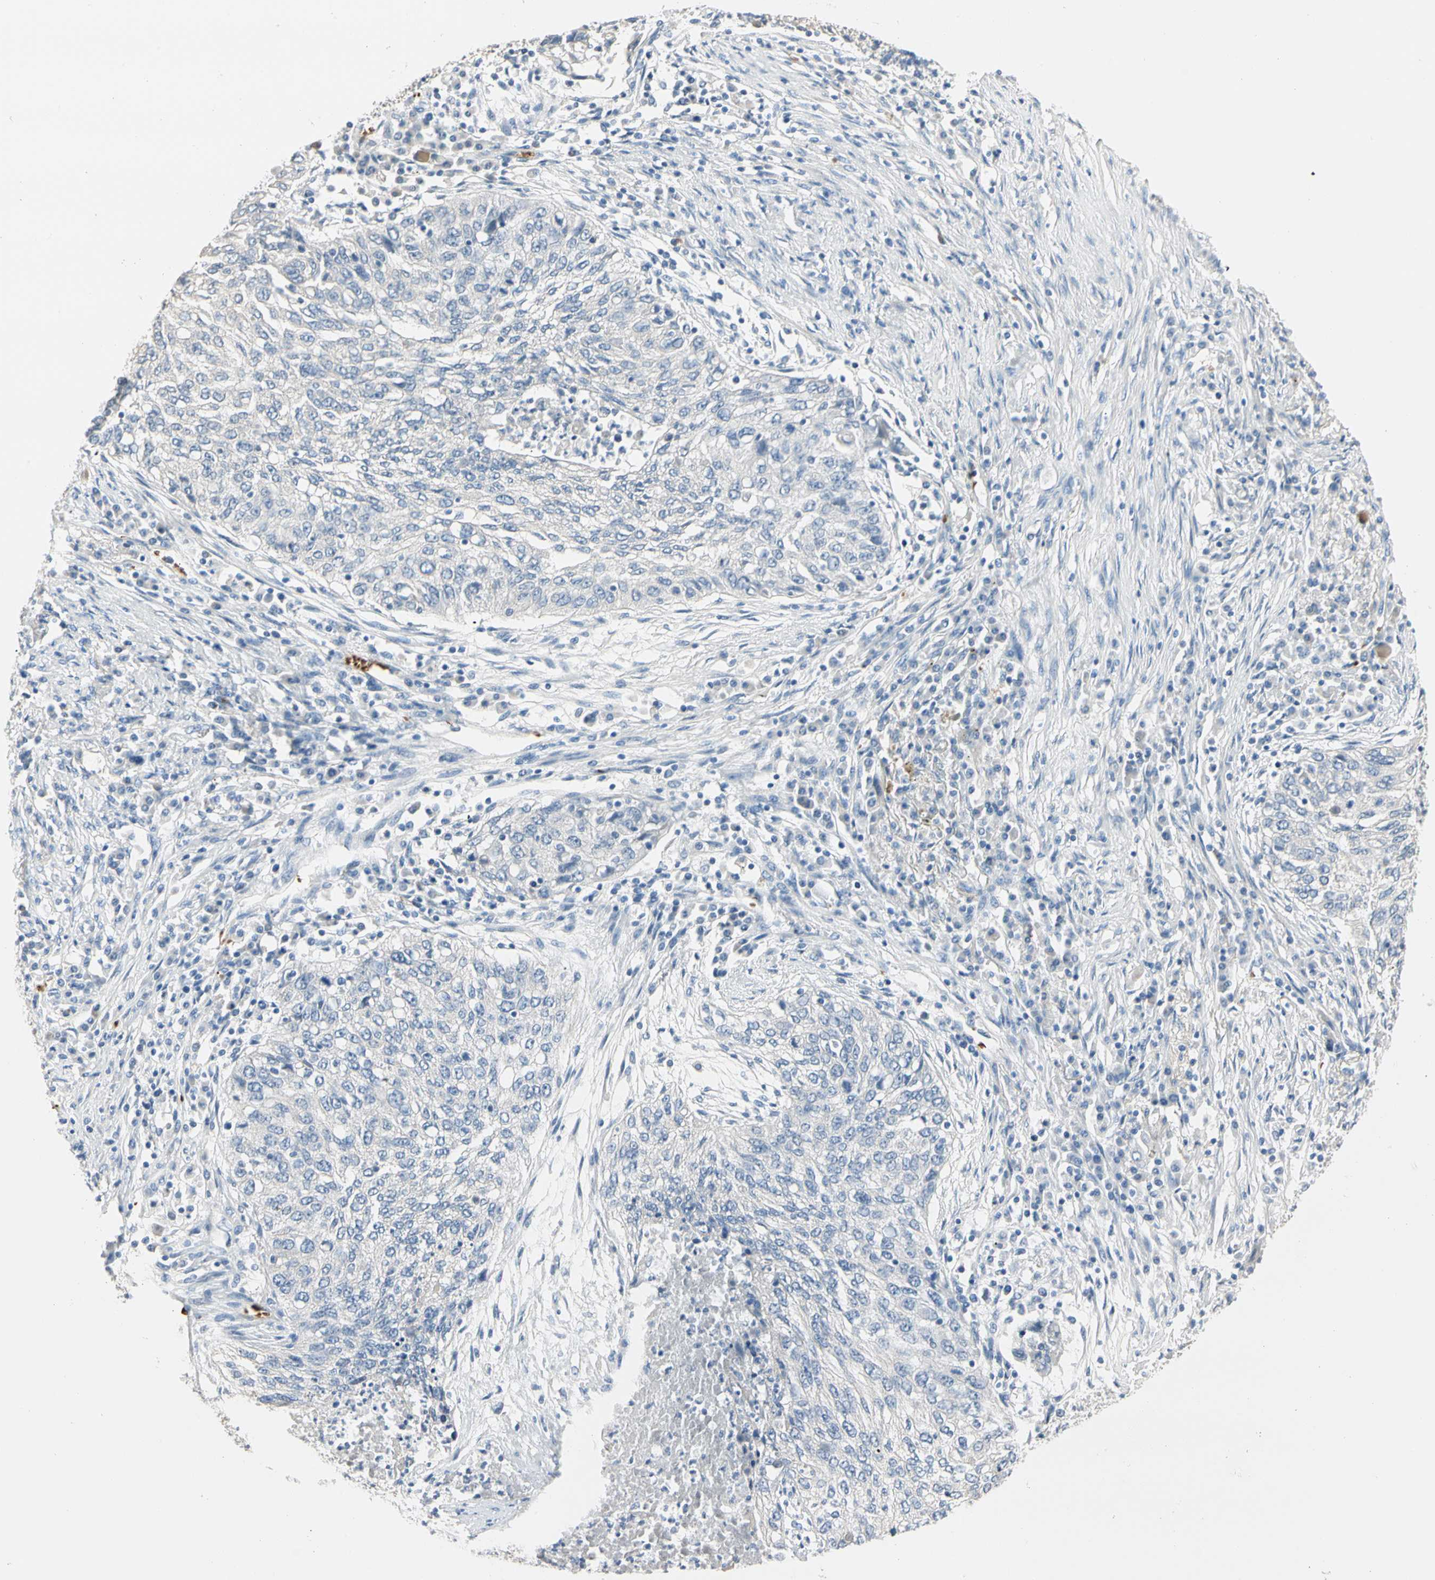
{"staining": {"intensity": "negative", "quantity": "none", "location": "none"}, "tissue": "lung cancer", "cell_type": "Tumor cells", "image_type": "cancer", "snomed": [{"axis": "morphology", "description": "Squamous cell carcinoma, NOS"}, {"axis": "topography", "description": "Lung"}], "caption": "Immunohistochemical staining of lung cancer shows no significant expression in tumor cells.", "gene": "CA1", "patient": {"sex": "female", "age": 63}}